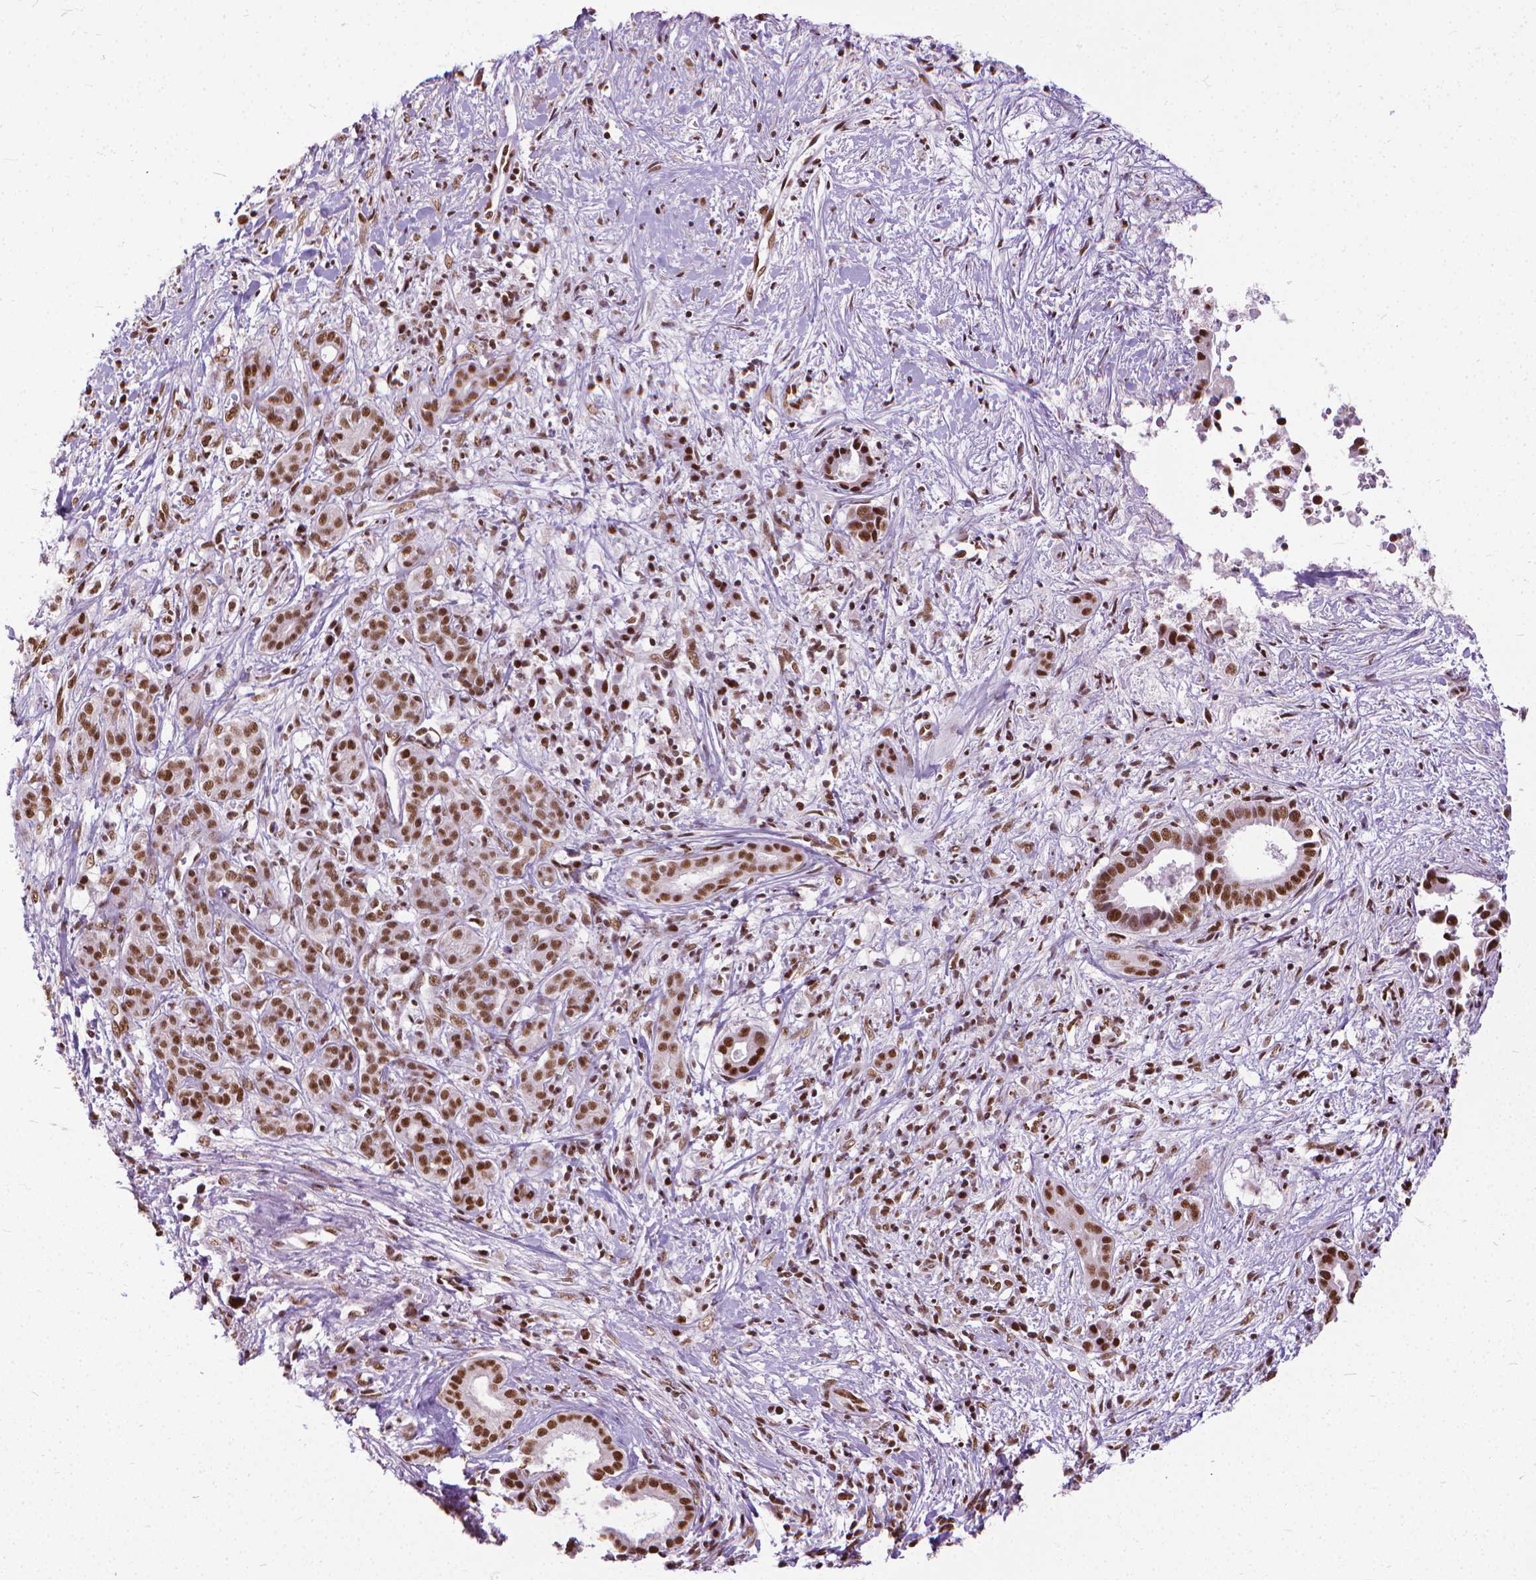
{"staining": {"intensity": "strong", "quantity": ">75%", "location": "nuclear"}, "tissue": "pancreatic cancer", "cell_type": "Tumor cells", "image_type": "cancer", "snomed": [{"axis": "morphology", "description": "Adenocarcinoma, NOS"}, {"axis": "topography", "description": "Pancreas"}], "caption": "Tumor cells show strong nuclear positivity in about >75% of cells in pancreatic cancer (adenocarcinoma).", "gene": "AKAP8", "patient": {"sex": "male", "age": 61}}